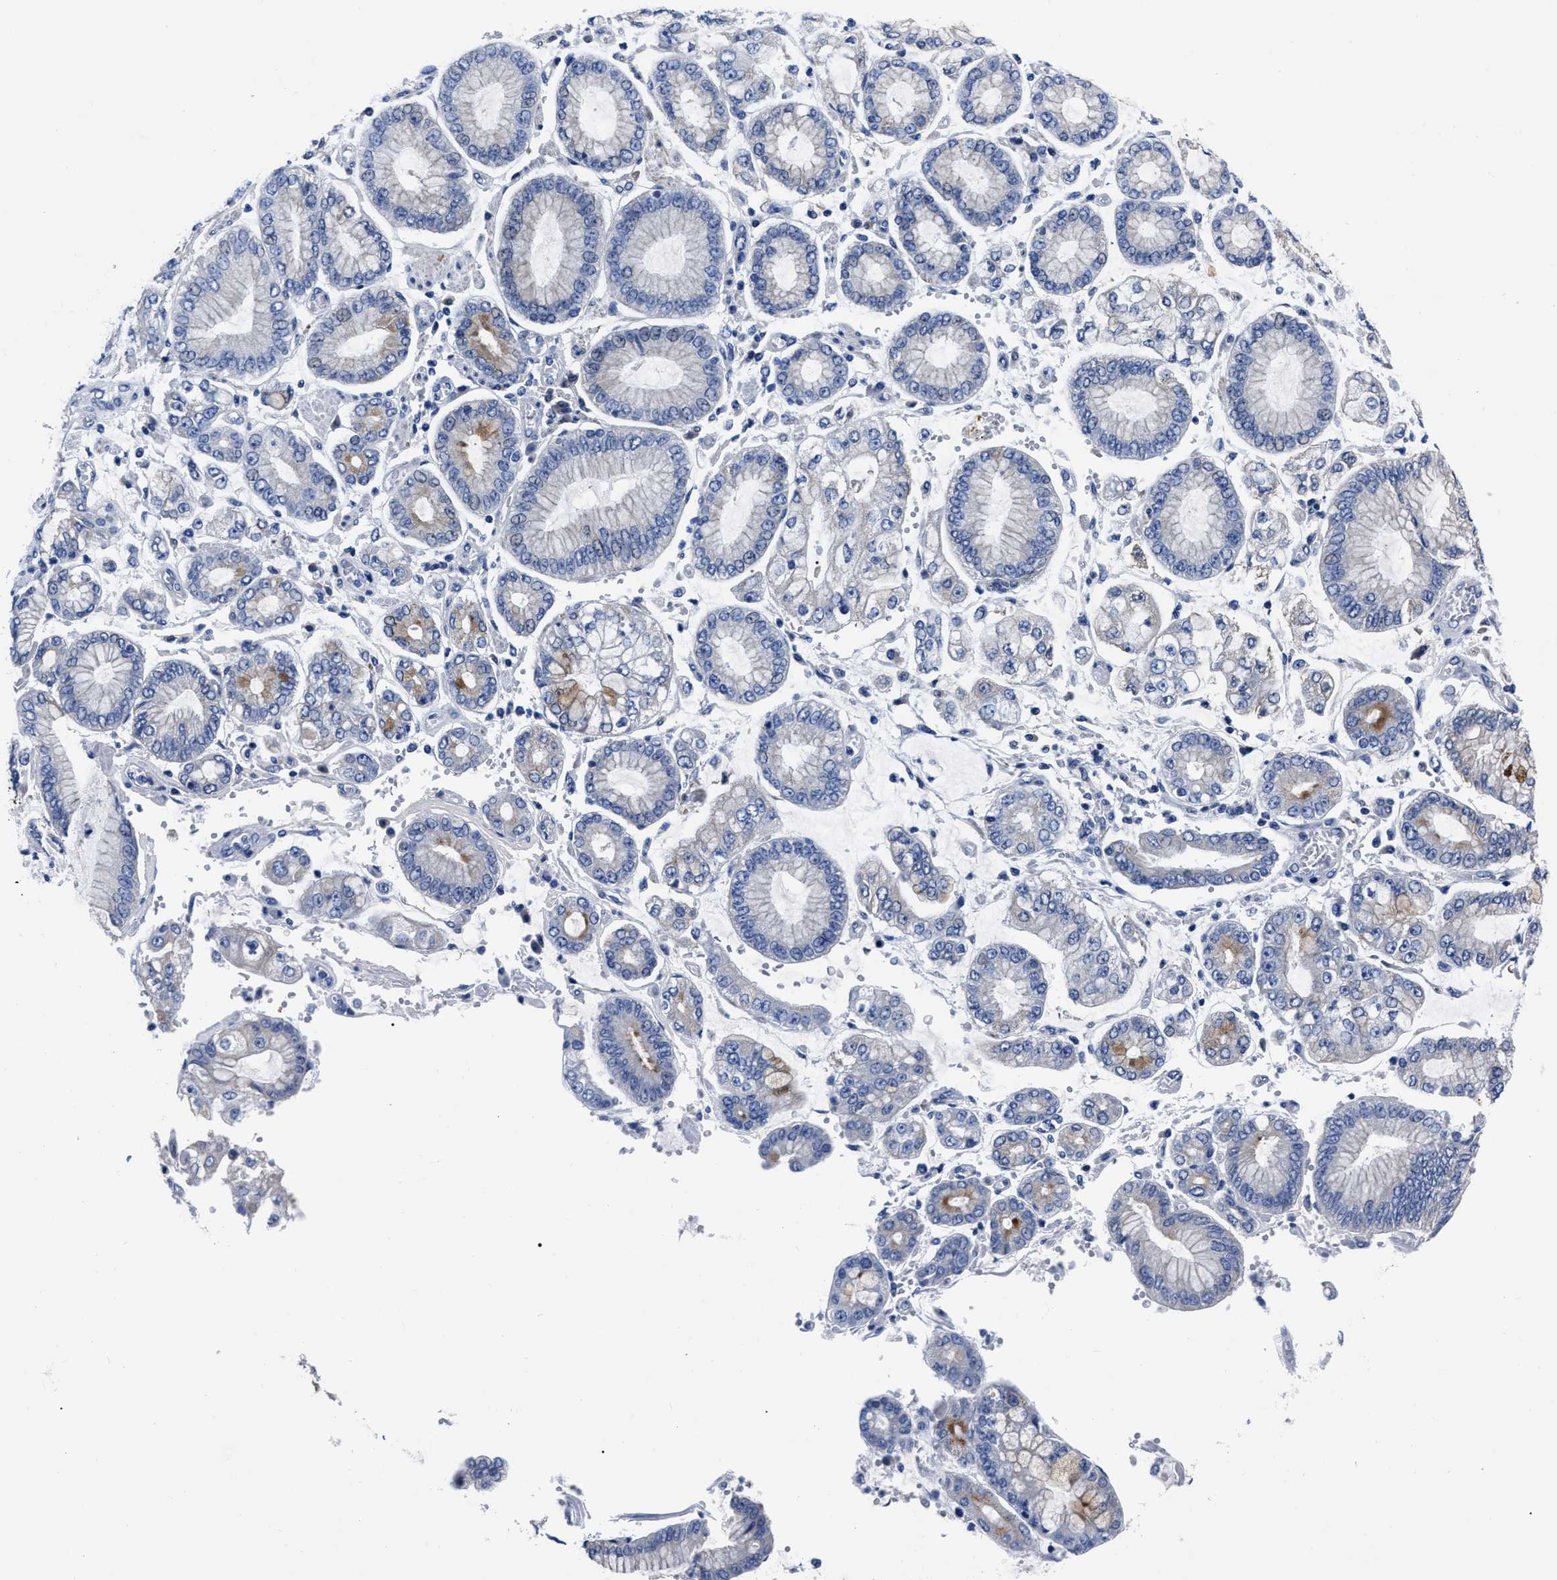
{"staining": {"intensity": "moderate", "quantity": "<25%", "location": "cytoplasmic/membranous"}, "tissue": "stomach cancer", "cell_type": "Tumor cells", "image_type": "cancer", "snomed": [{"axis": "morphology", "description": "Adenocarcinoma, NOS"}, {"axis": "topography", "description": "Stomach"}], "caption": "Protein expression analysis of human adenocarcinoma (stomach) reveals moderate cytoplasmic/membranous expression in about <25% of tumor cells.", "gene": "MOV10L1", "patient": {"sex": "male", "age": 76}}